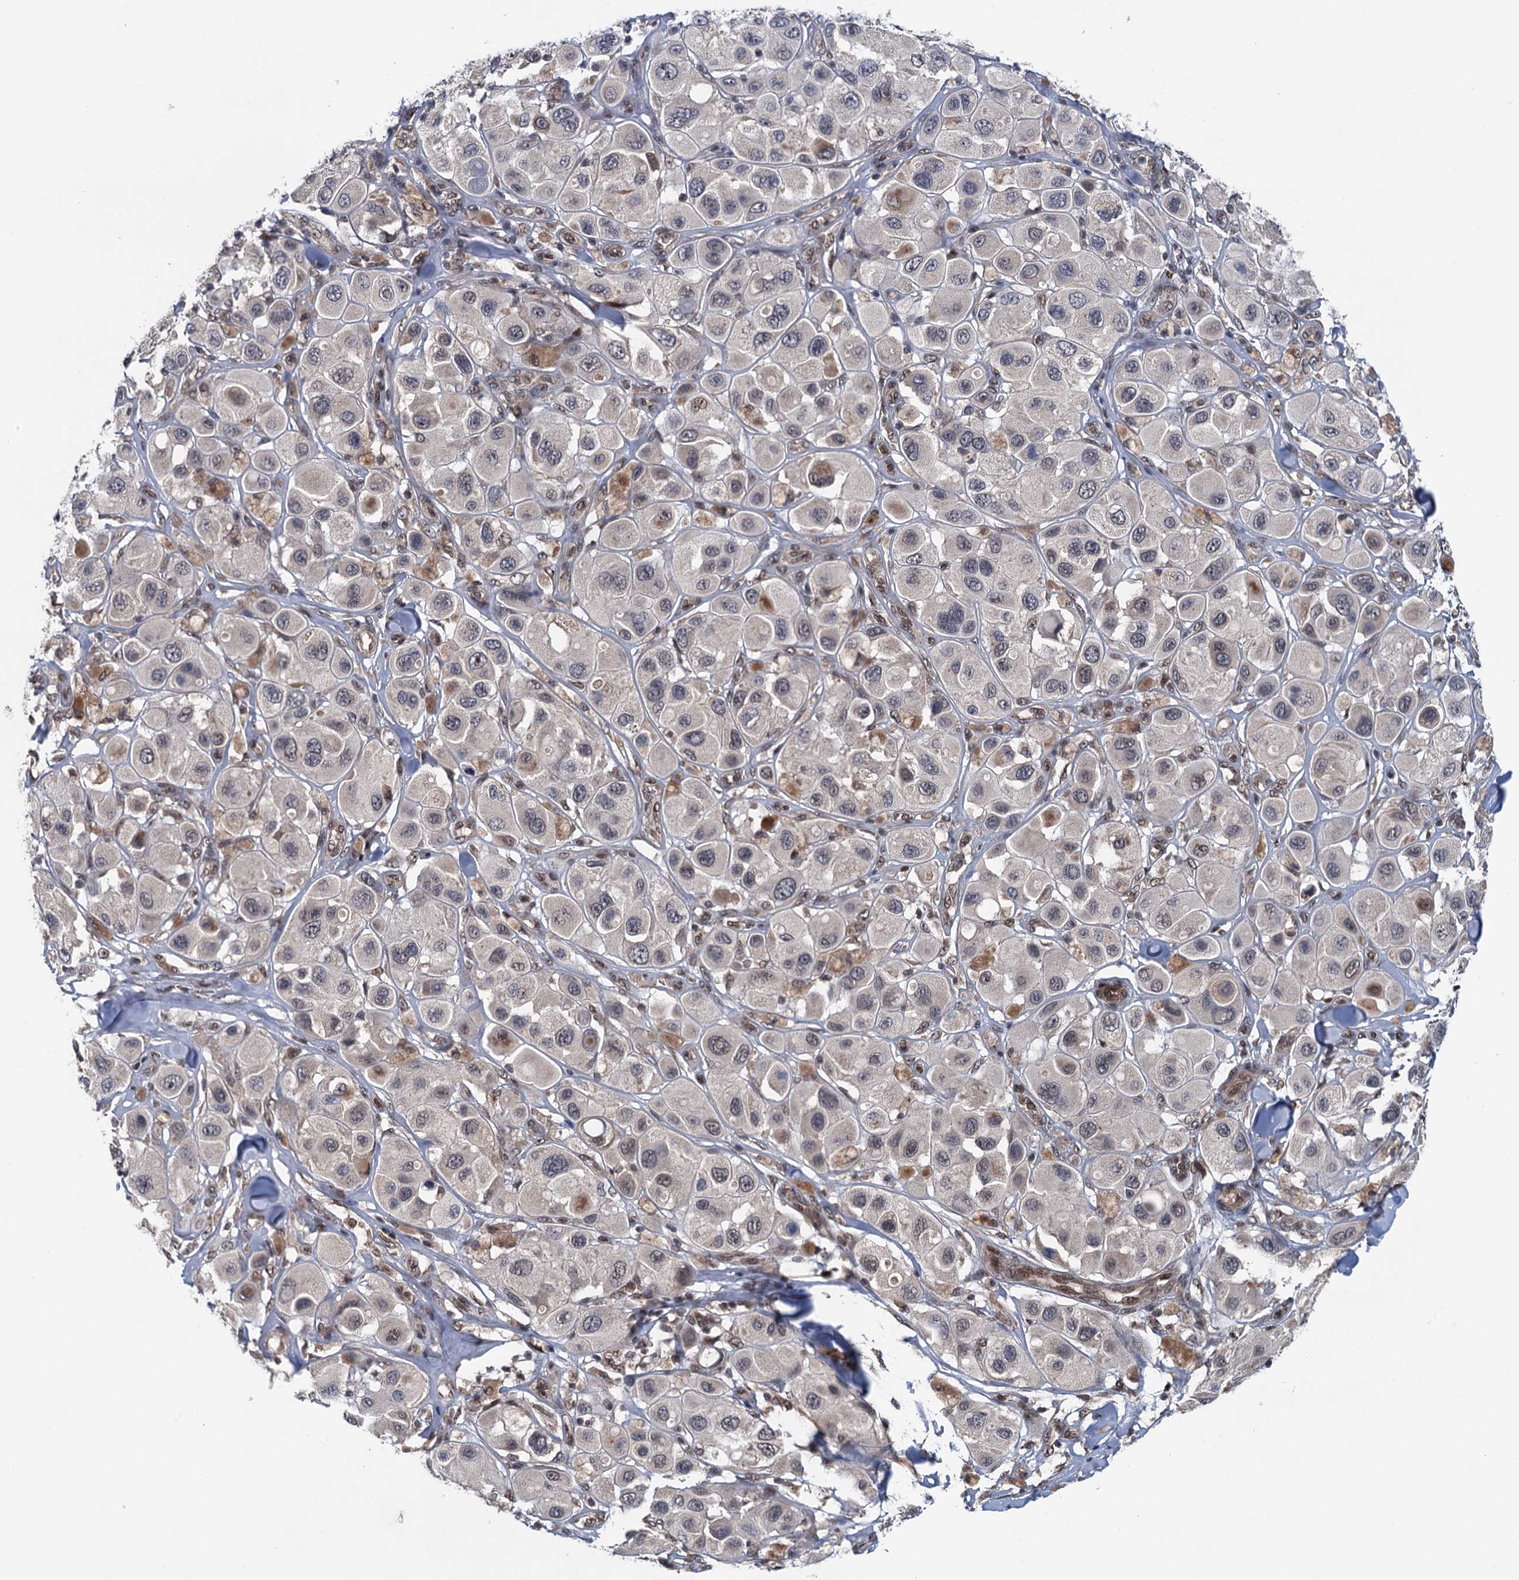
{"staining": {"intensity": "weak", "quantity": "<25%", "location": "nuclear"}, "tissue": "melanoma", "cell_type": "Tumor cells", "image_type": "cancer", "snomed": [{"axis": "morphology", "description": "Malignant melanoma, Metastatic site"}, {"axis": "topography", "description": "Skin"}], "caption": "Immunohistochemistry (IHC) micrograph of neoplastic tissue: melanoma stained with DAB (3,3'-diaminobenzidine) demonstrates no significant protein positivity in tumor cells.", "gene": "RASSF4", "patient": {"sex": "male", "age": 41}}